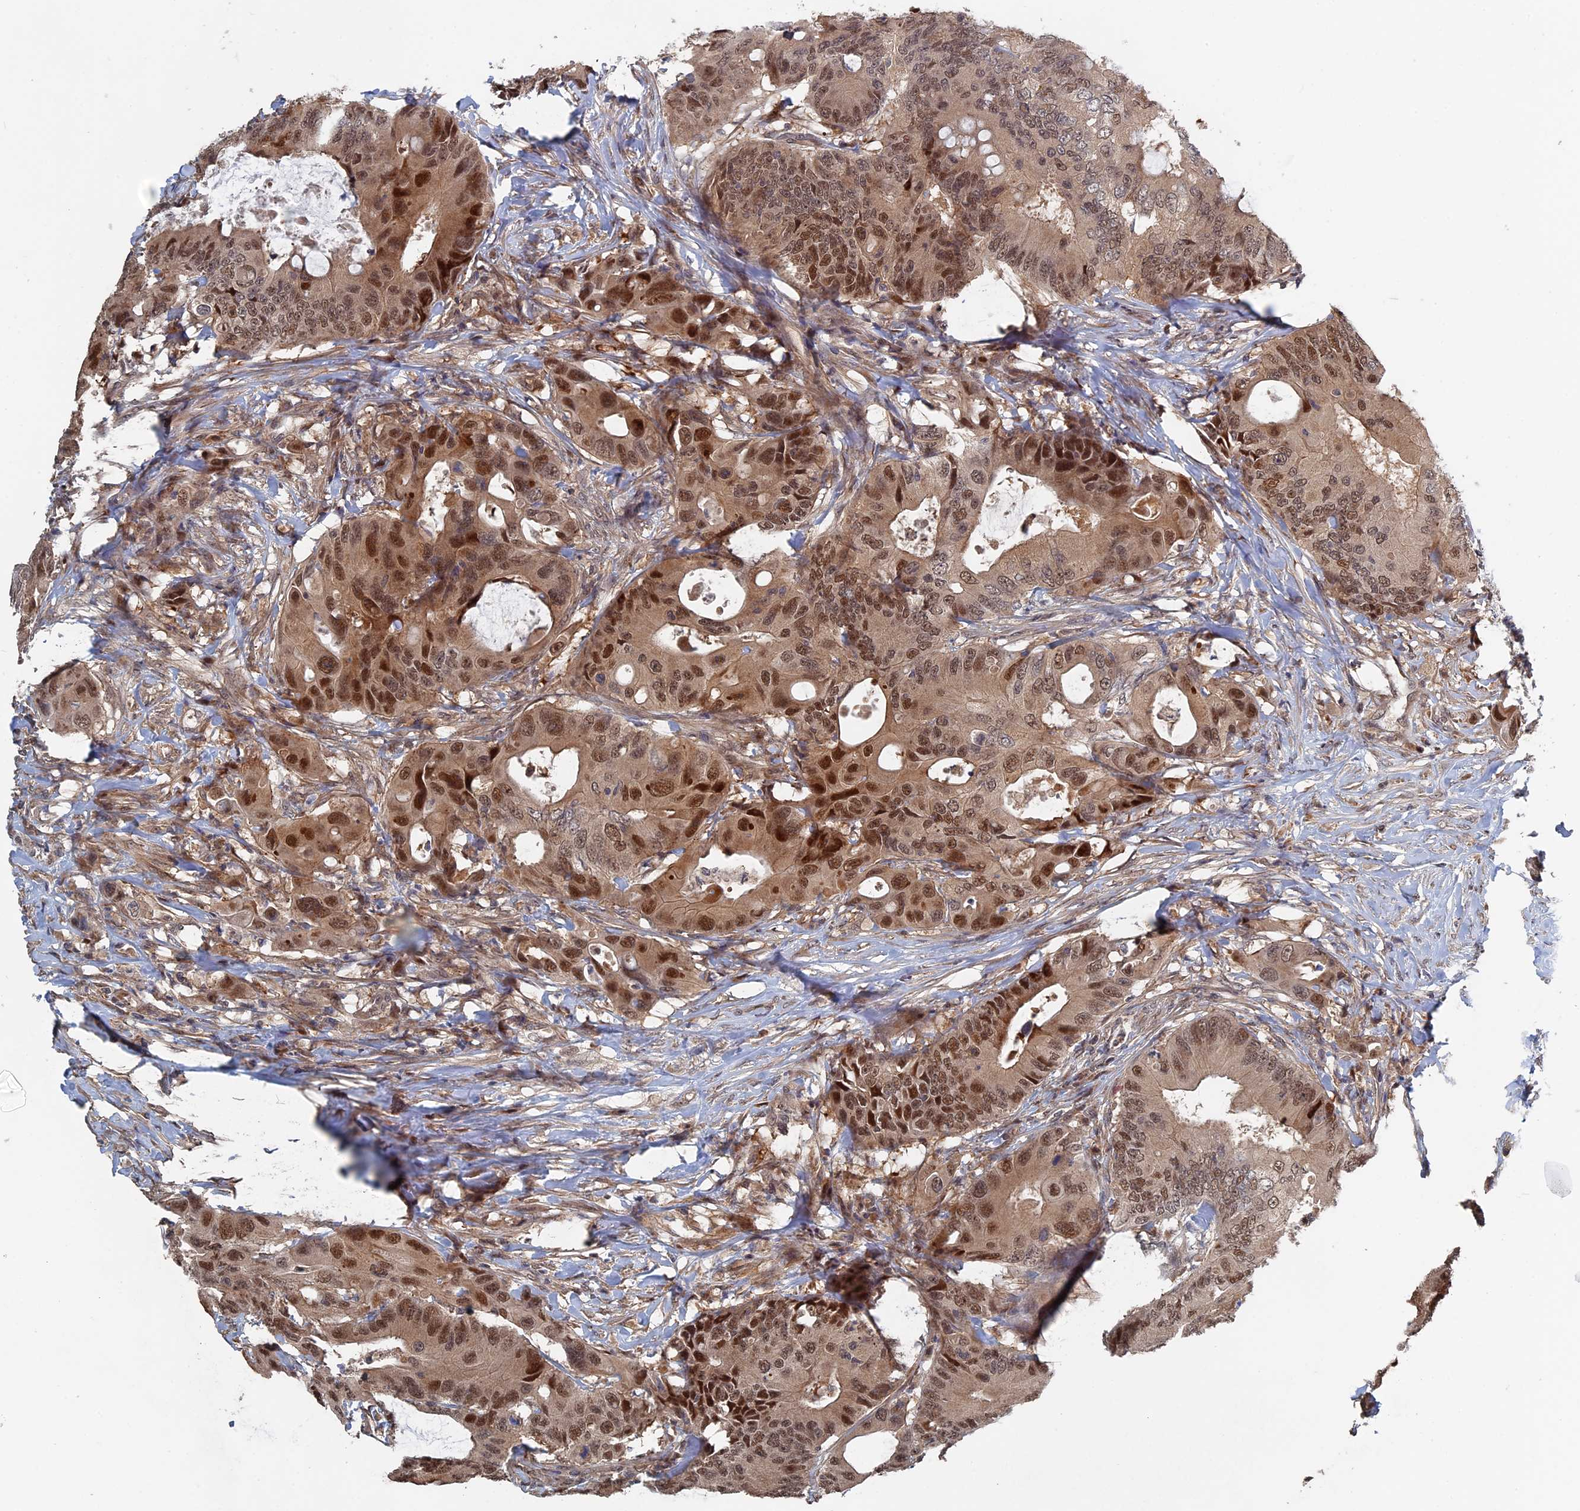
{"staining": {"intensity": "moderate", "quantity": ">75%", "location": "cytoplasmic/membranous,nuclear"}, "tissue": "colorectal cancer", "cell_type": "Tumor cells", "image_type": "cancer", "snomed": [{"axis": "morphology", "description": "Adenocarcinoma, NOS"}, {"axis": "topography", "description": "Colon"}], "caption": "An immunohistochemistry (IHC) histopathology image of neoplastic tissue is shown. Protein staining in brown labels moderate cytoplasmic/membranous and nuclear positivity in colorectal cancer within tumor cells.", "gene": "ELOVL6", "patient": {"sex": "male", "age": 71}}